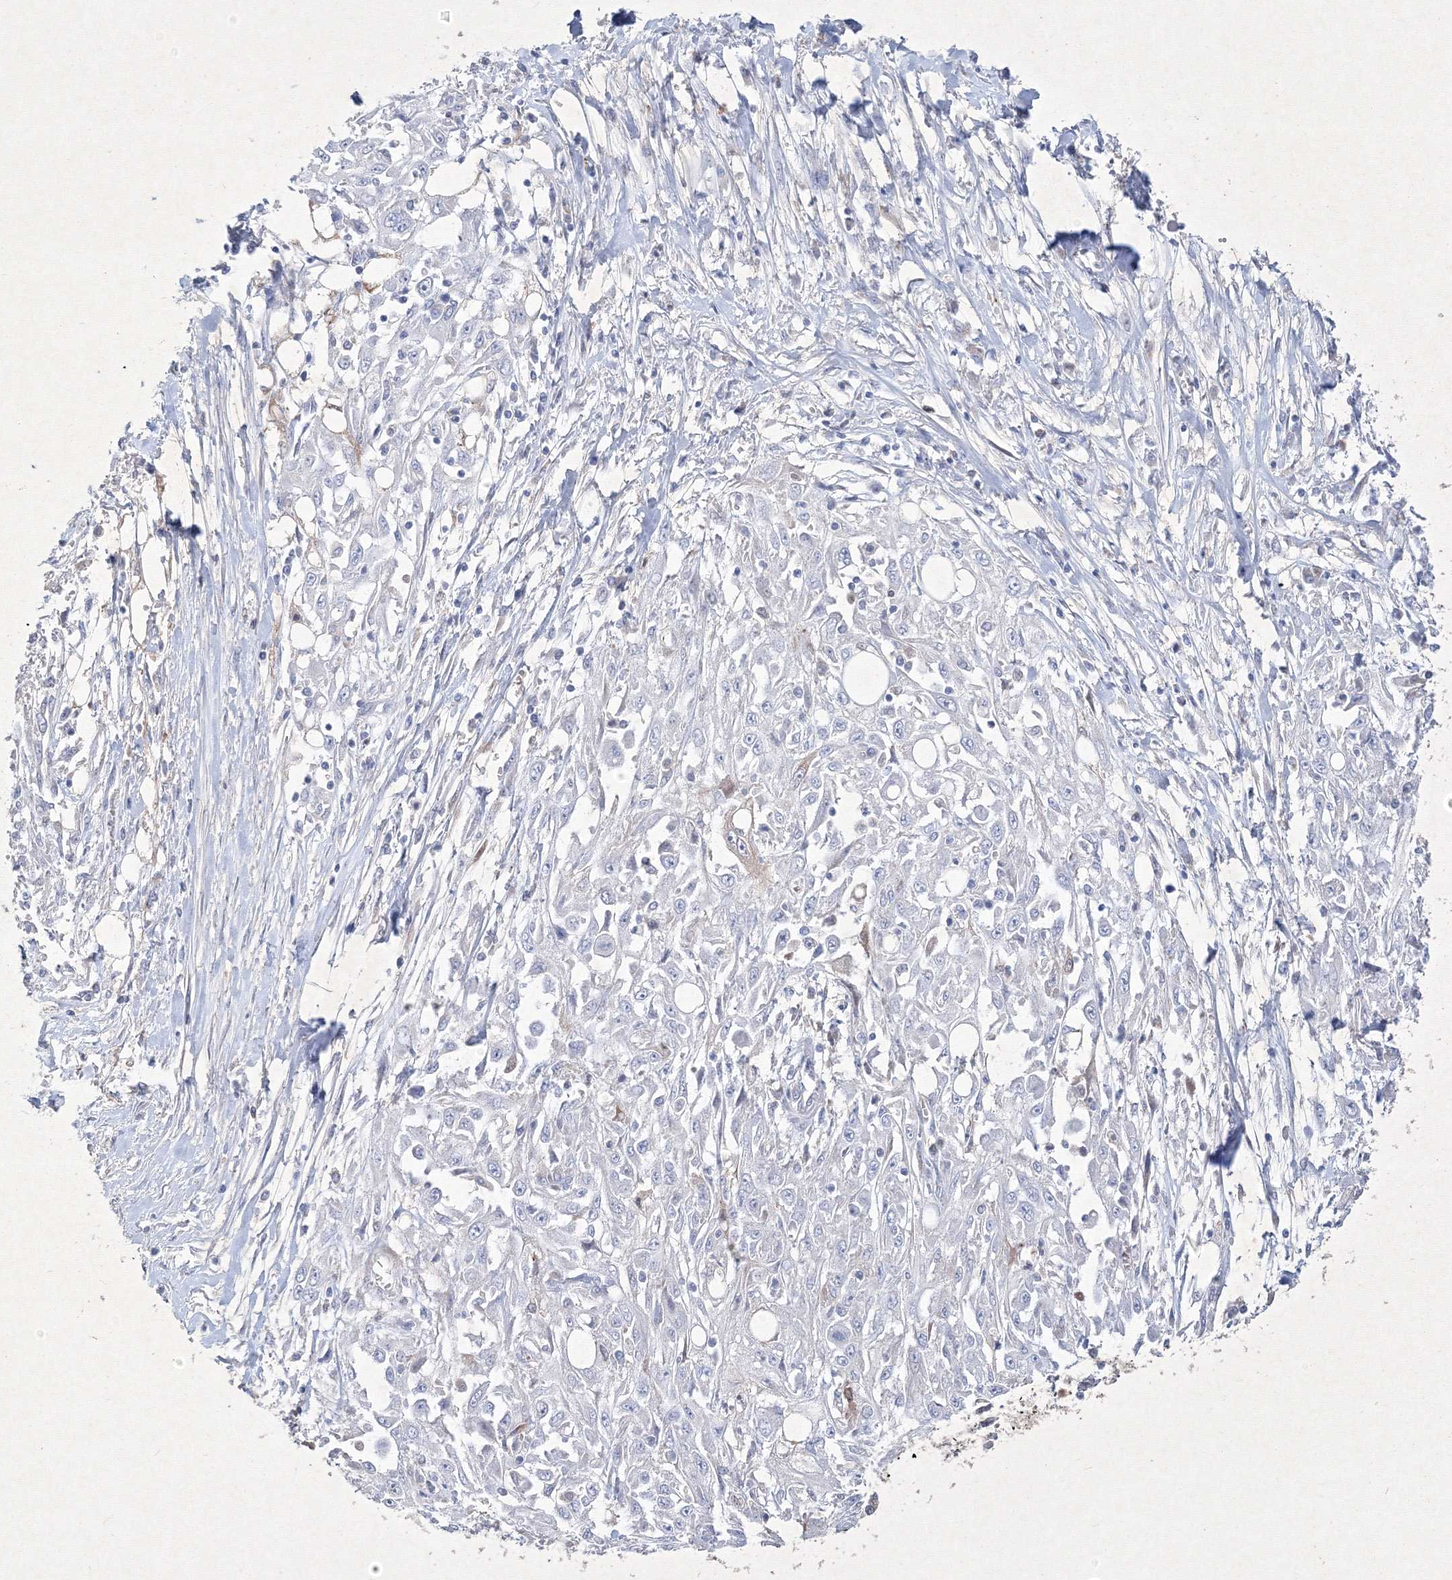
{"staining": {"intensity": "negative", "quantity": "none", "location": "none"}, "tissue": "skin cancer", "cell_type": "Tumor cells", "image_type": "cancer", "snomed": [{"axis": "morphology", "description": "Squamous cell carcinoma, NOS"}, {"axis": "morphology", "description": "Squamous cell carcinoma, metastatic, NOS"}, {"axis": "topography", "description": "Skin"}, {"axis": "topography", "description": "Lymph node"}], "caption": "Immunohistochemical staining of human metastatic squamous cell carcinoma (skin) demonstrates no significant staining in tumor cells. (Stains: DAB (3,3'-diaminobenzidine) IHC with hematoxylin counter stain, Microscopy: brightfield microscopy at high magnification).", "gene": "CXXC4", "patient": {"sex": "male", "age": 75}}